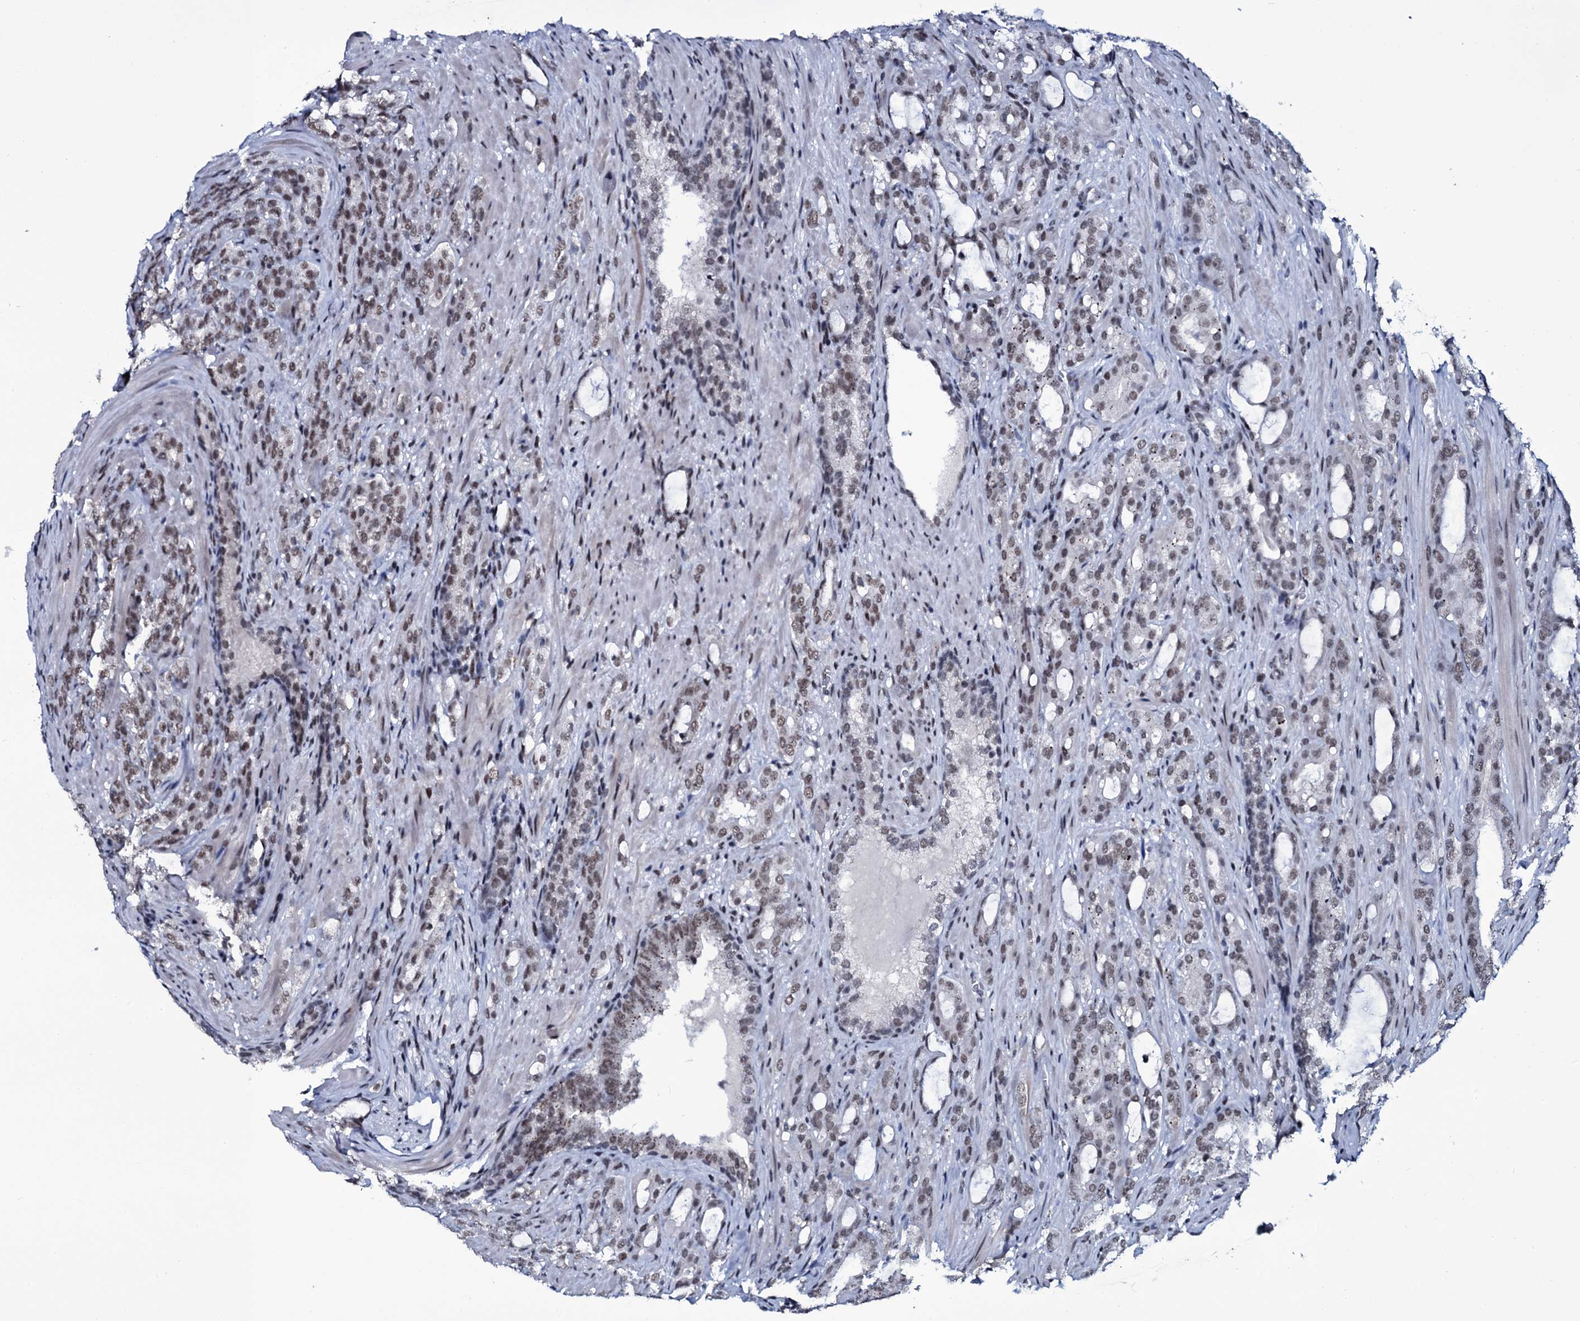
{"staining": {"intensity": "moderate", "quantity": "<25%", "location": "nuclear"}, "tissue": "prostate cancer", "cell_type": "Tumor cells", "image_type": "cancer", "snomed": [{"axis": "morphology", "description": "Adenocarcinoma, High grade"}, {"axis": "topography", "description": "Prostate"}], "caption": "DAB immunohistochemical staining of adenocarcinoma (high-grade) (prostate) exhibits moderate nuclear protein expression in about <25% of tumor cells.", "gene": "ZMIZ2", "patient": {"sex": "male", "age": 72}}